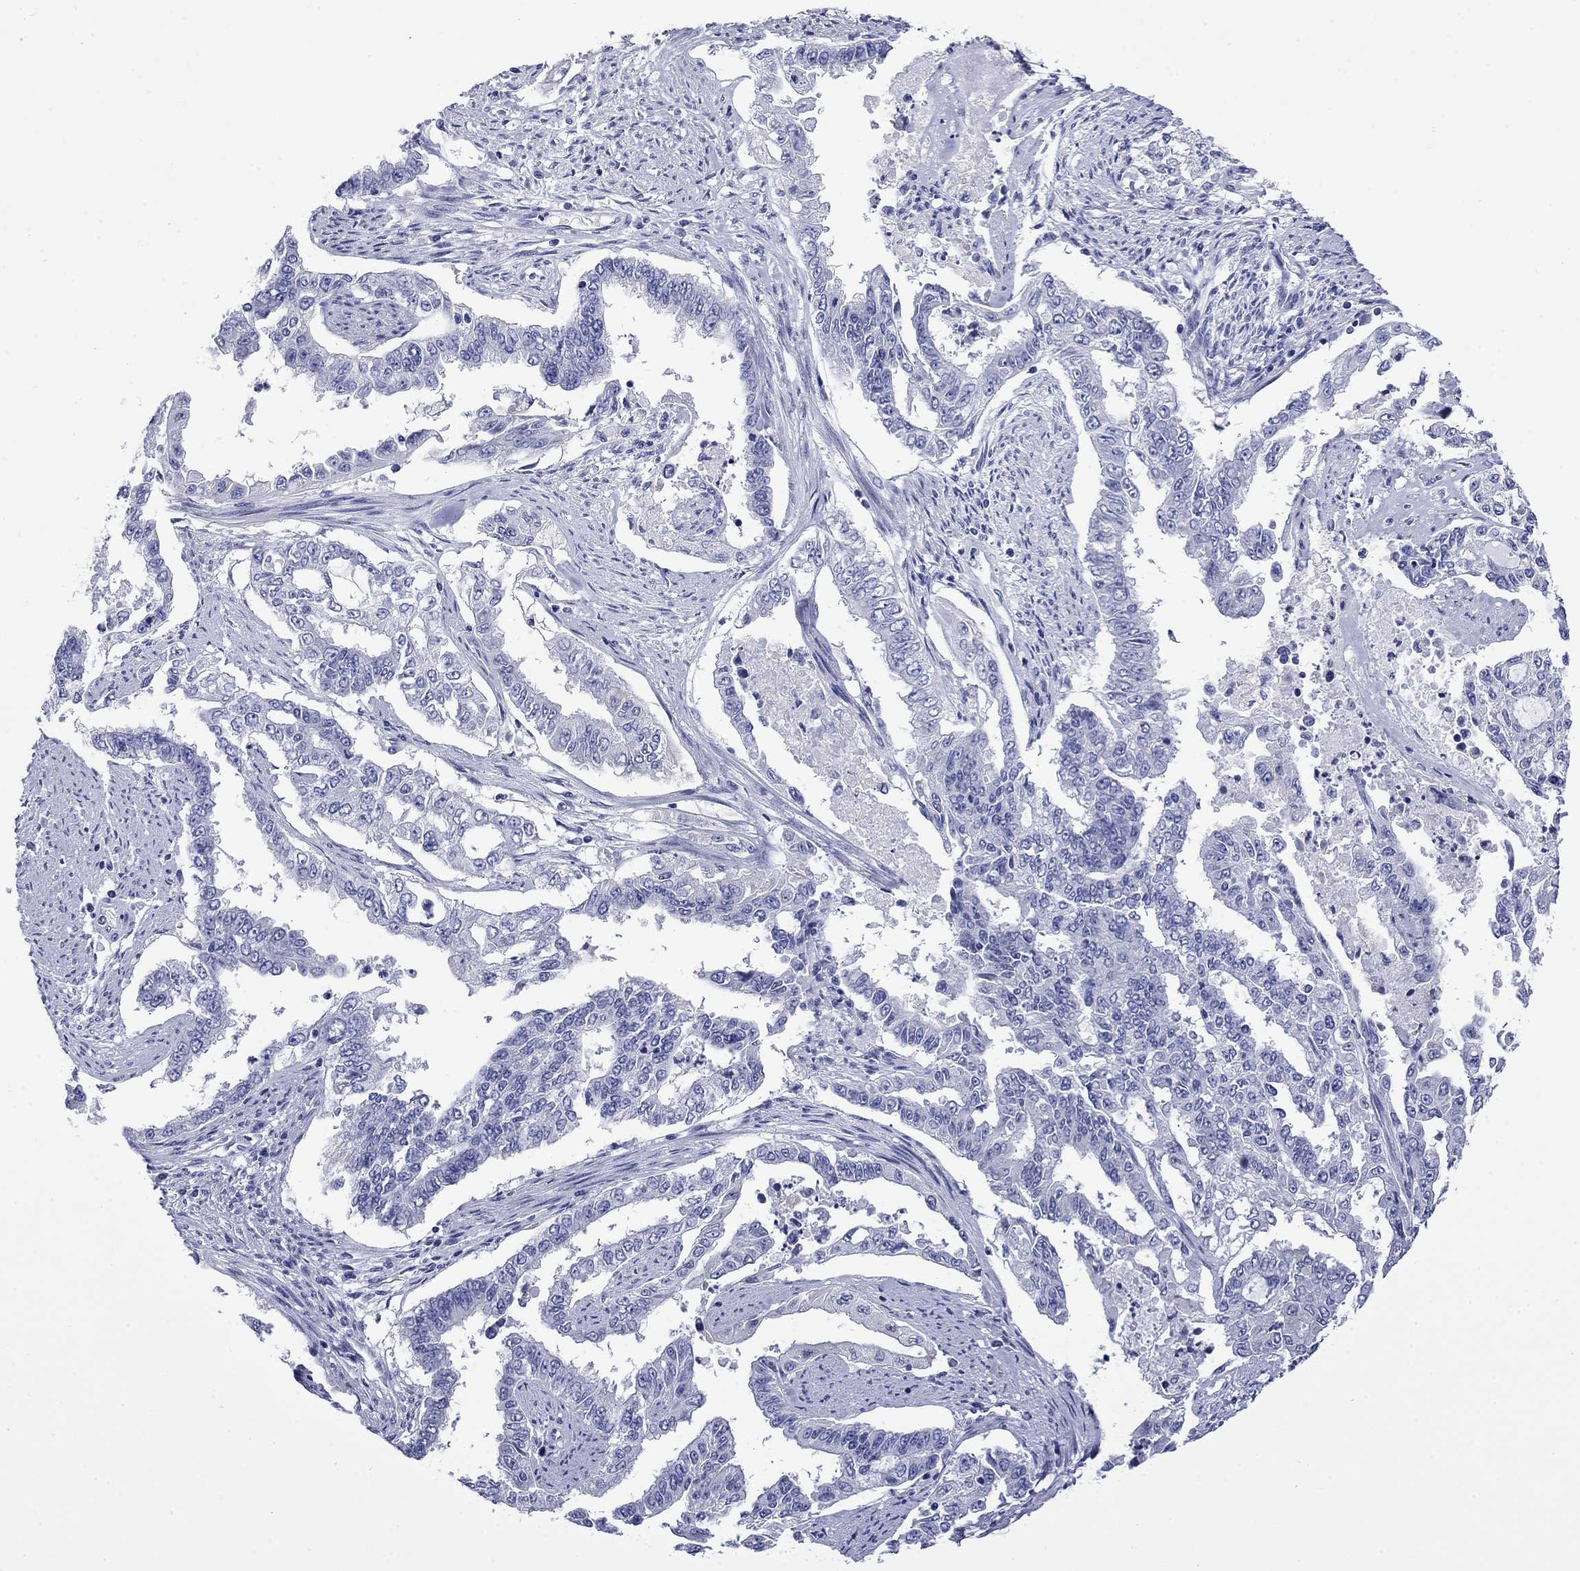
{"staining": {"intensity": "negative", "quantity": "none", "location": "none"}, "tissue": "endometrial cancer", "cell_type": "Tumor cells", "image_type": "cancer", "snomed": [{"axis": "morphology", "description": "Adenocarcinoma, NOS"}, {"axis": "topography", "description": "Uterus"}], "caption": "Tumor cells are negative for brown protein staining in adenocarcinoma (endometrial).", "gene": "GIP", "patient": {"sex": "female", "age": 59}}